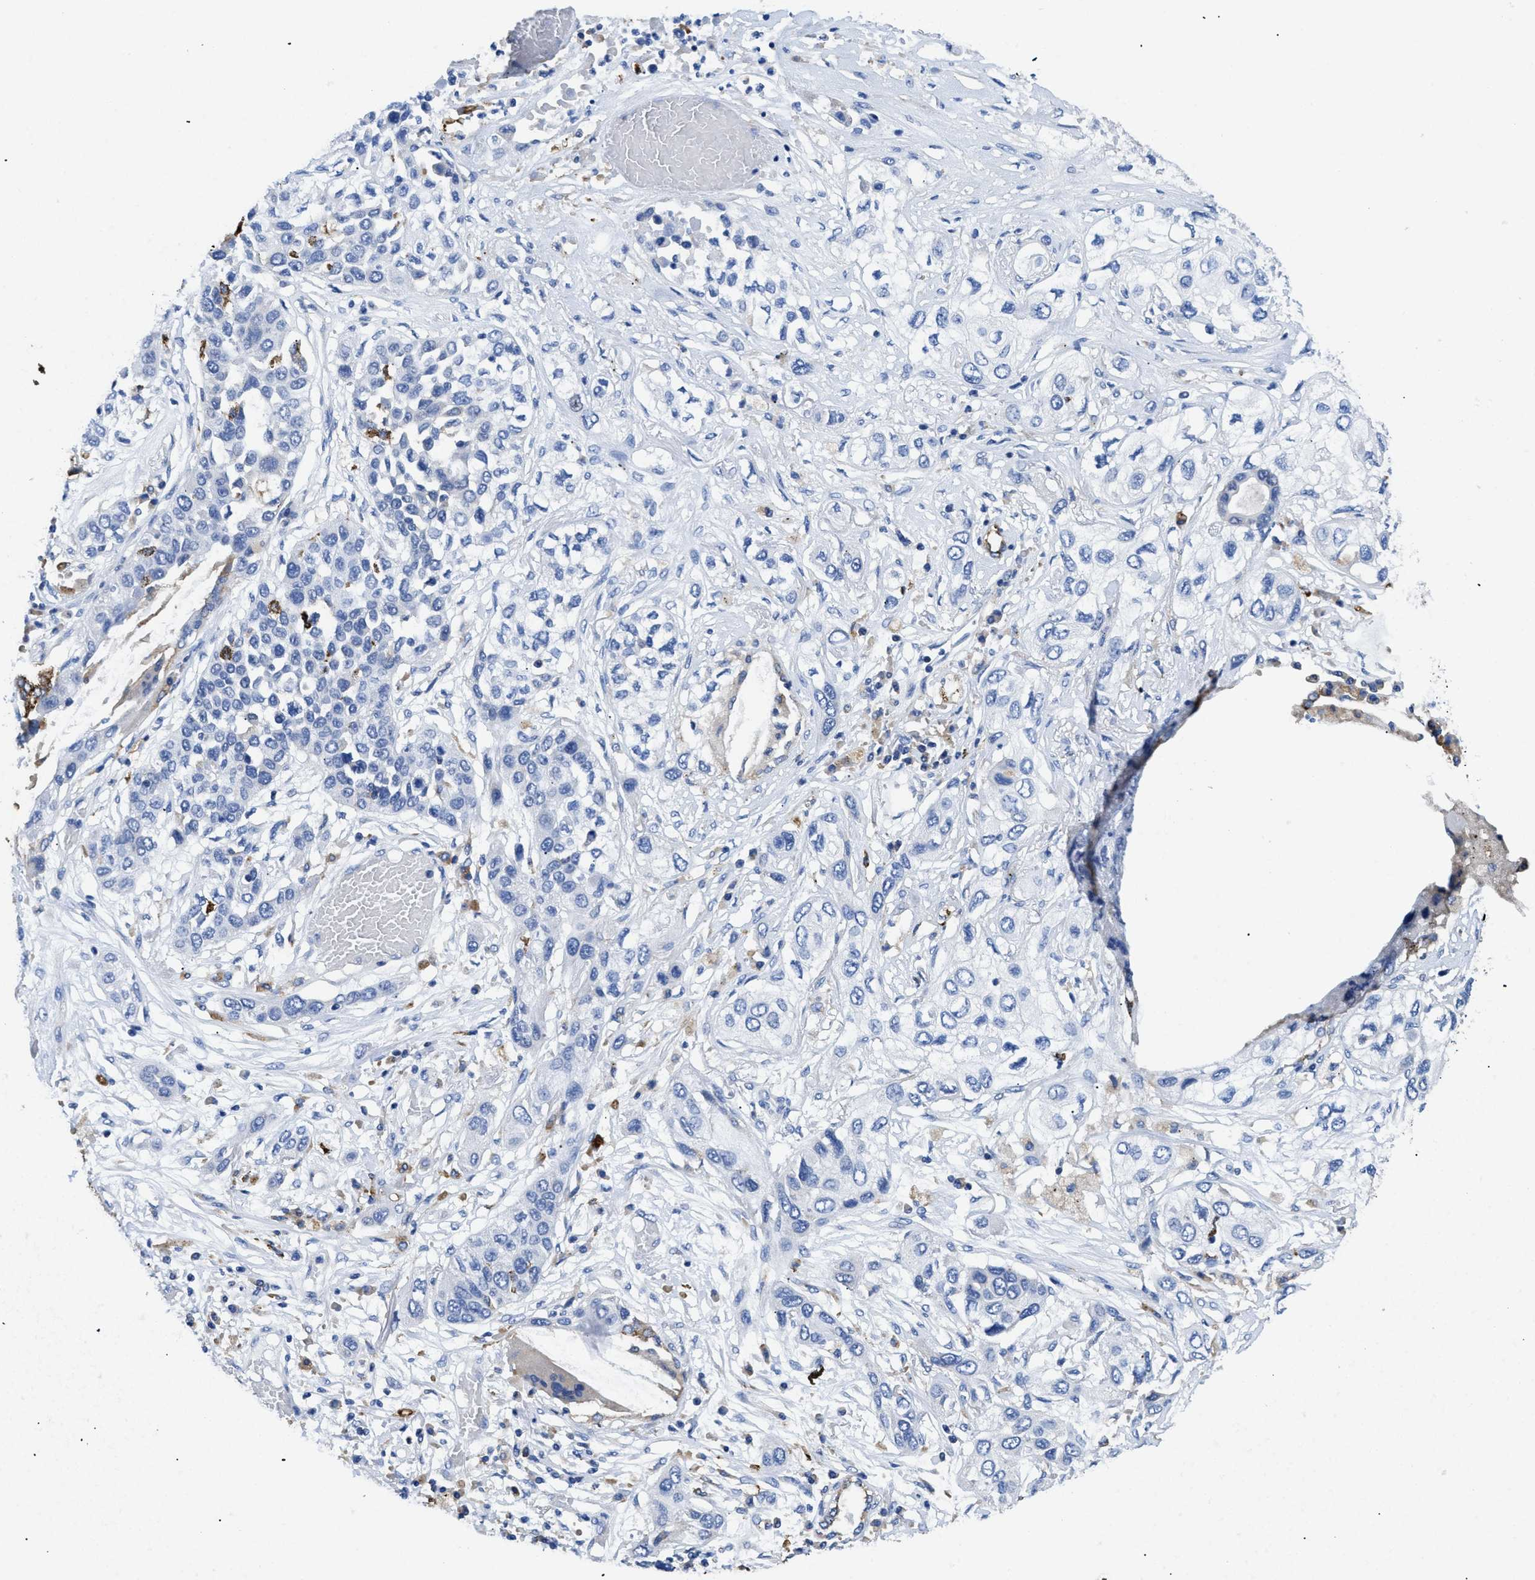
{"staining": {"intensity": "negative", "quantity": "none", "location": "none"}, "tissue": "lung cancer", "cell_type": "Tumor cells", "image_type": "cancer", "snomed": [{"axis": "morphology", "description": "Squamous cell carcinoma, NOS"}, {"axis": "topography", "description": "Lung"}], "caption": "A micrograph of human lung cancer is negative for staining in tumor cells.", "gene": "HLA-DPA1", "patient": {"sex": "male", "age": 71}}